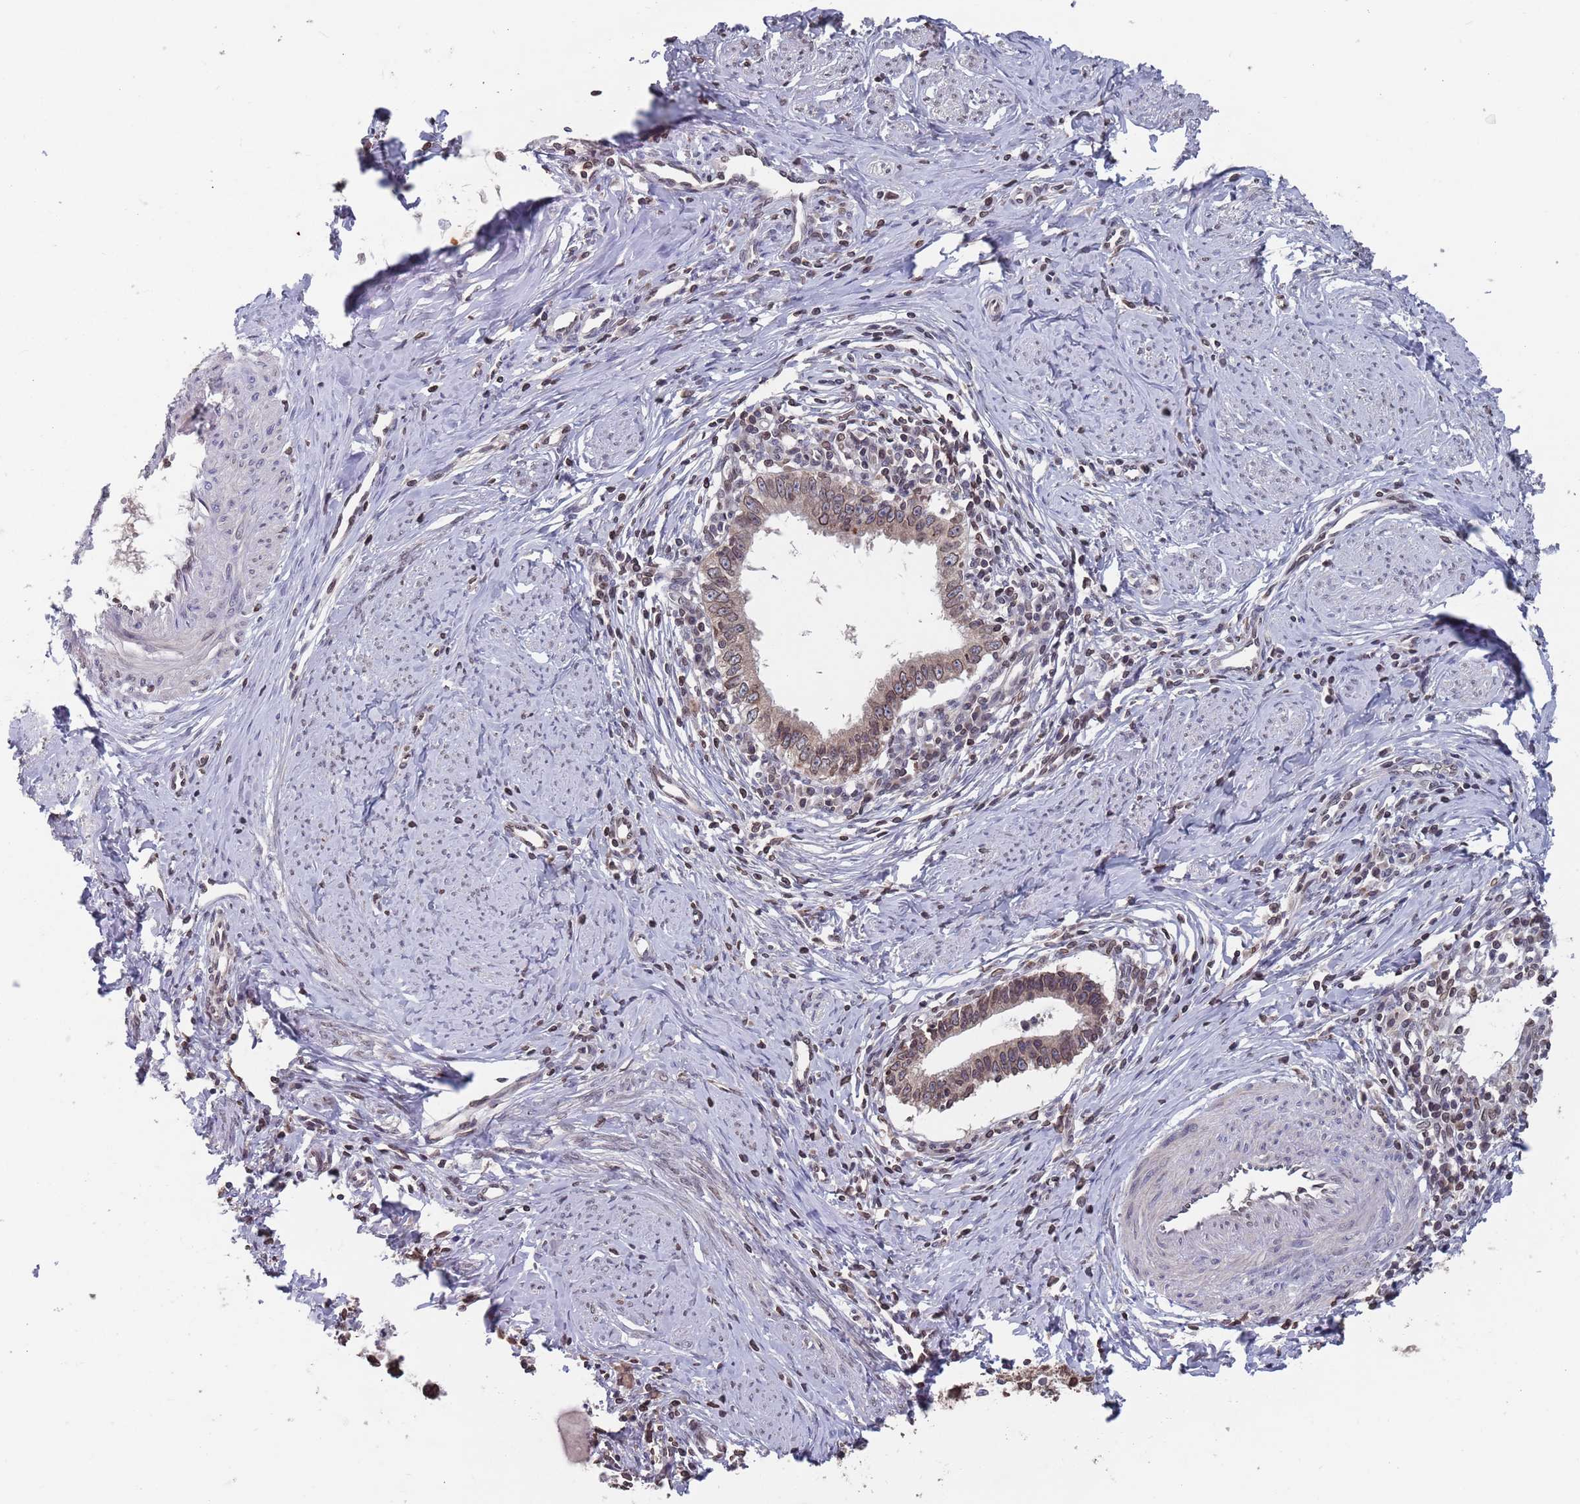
{"staining": {"intensity": "moderate", "quantity": ">75%", "location": "cytoplasmic/membranous,nuclear"}, "tissue": "cervical cancer", "cell_type": "Tumor cells", "image_type": "cancer", "snomed": [{"axis": "morphology", "description": "Adenocarcinoma, NOS"}, {"axis": "topography", "description": "Cervix"}], "caption": "The image exhibits a brown stain indicating the presence of a protein in the cytoplasmic/membranous and nuclear of tumor cells in cervical cancer (adenocarcinoma).", "gene": "SDHAF3", "patient": {"sex": "female", "age": 36}}